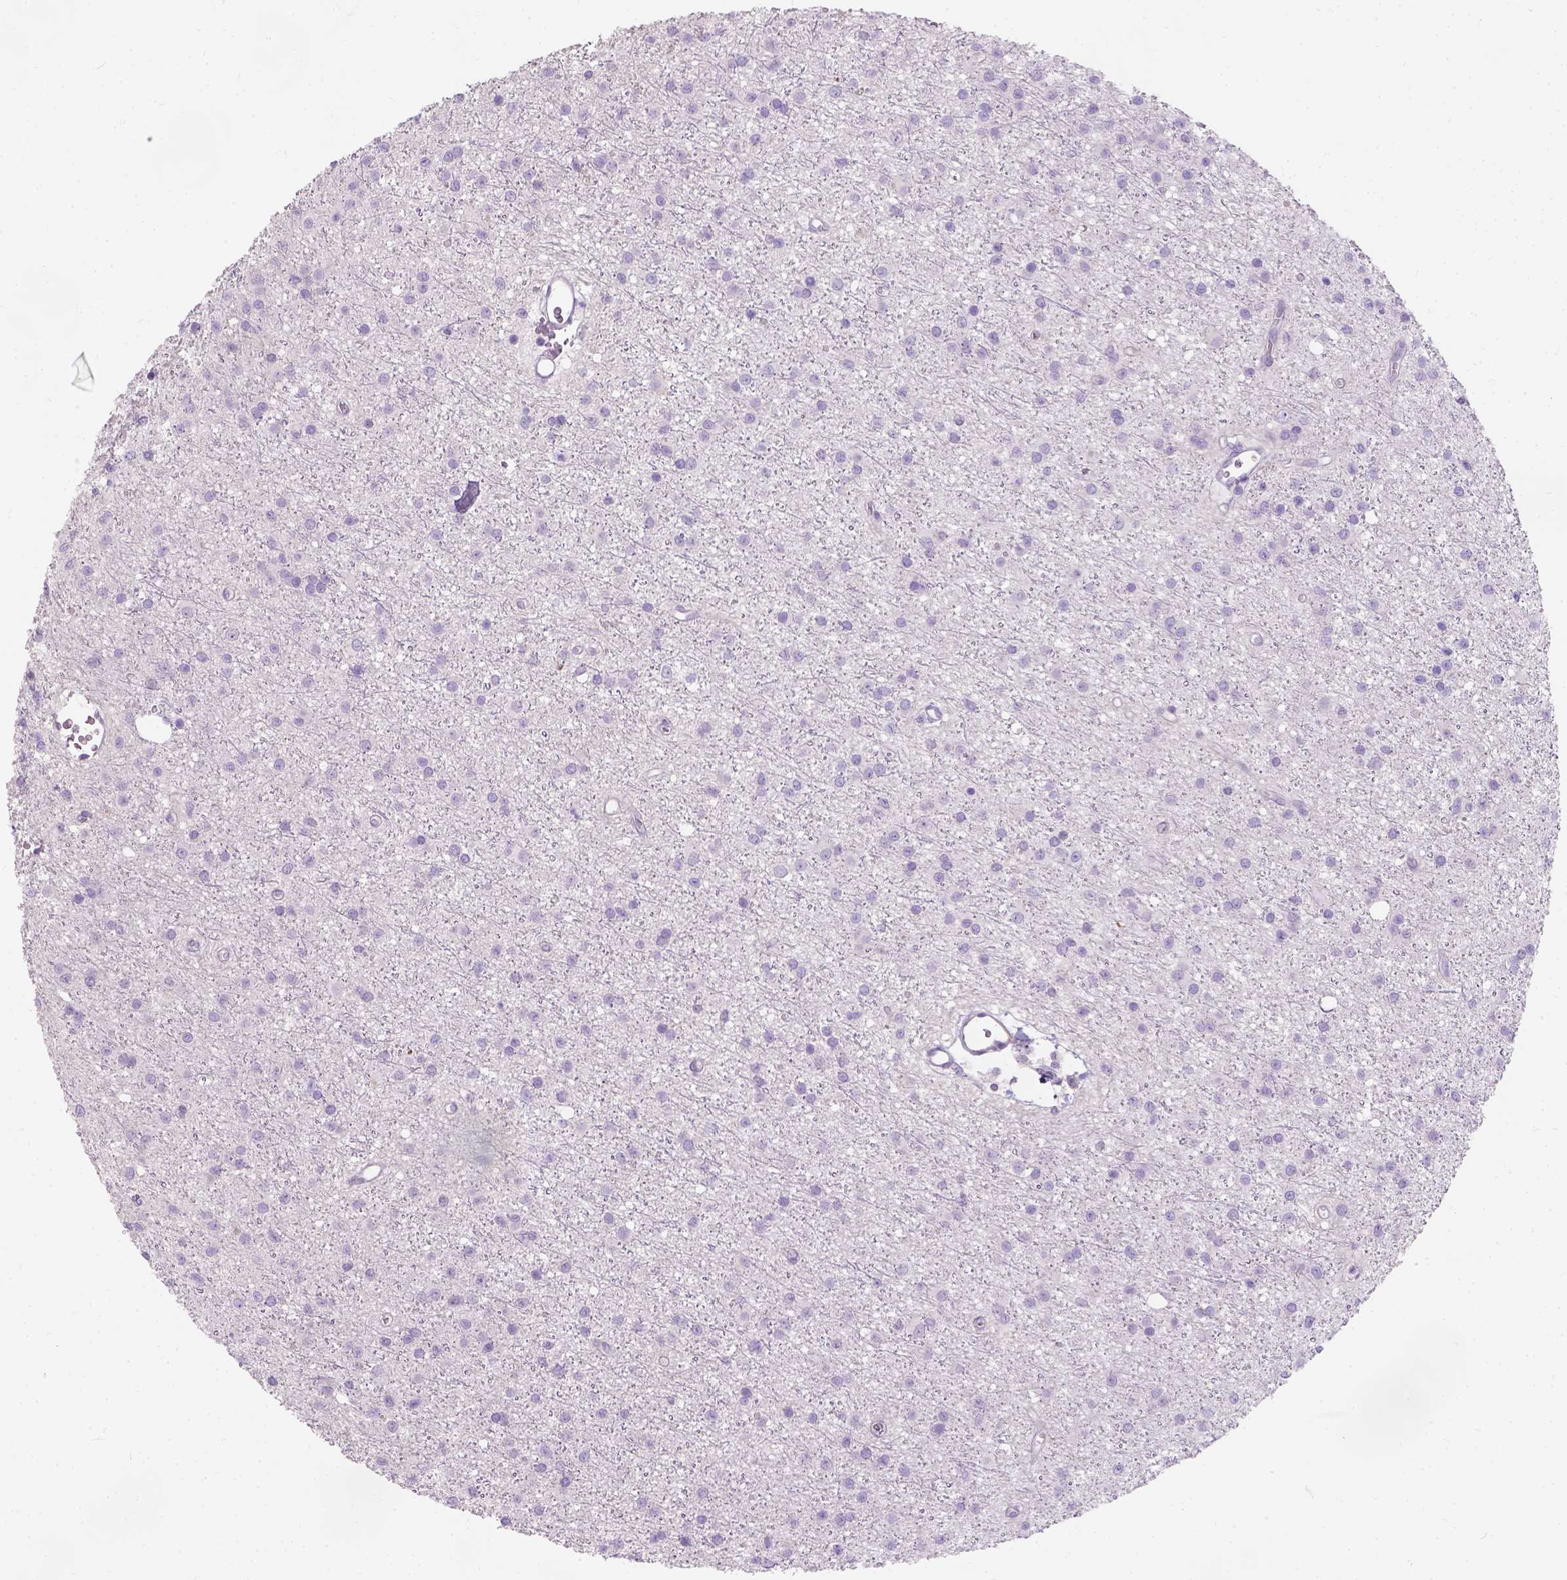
{"staining": {"intensity": "negative", "quantity": "none", "location": "none"}, "tissue": "glioma", "cell_type": "Tumor cells", "image_type": "cancer", "snomed": [{"axis": "morphology", "description": "Glioma, malignant, Low grade"}, {"axis": "topography", "description": "Brain"}], "caption": "A photomicrograph of glioma stained for a protein exhibits no brown staining in tumor cells.", "gene": "C20orf144", "patient": {"sex": "male", "age": 27}}